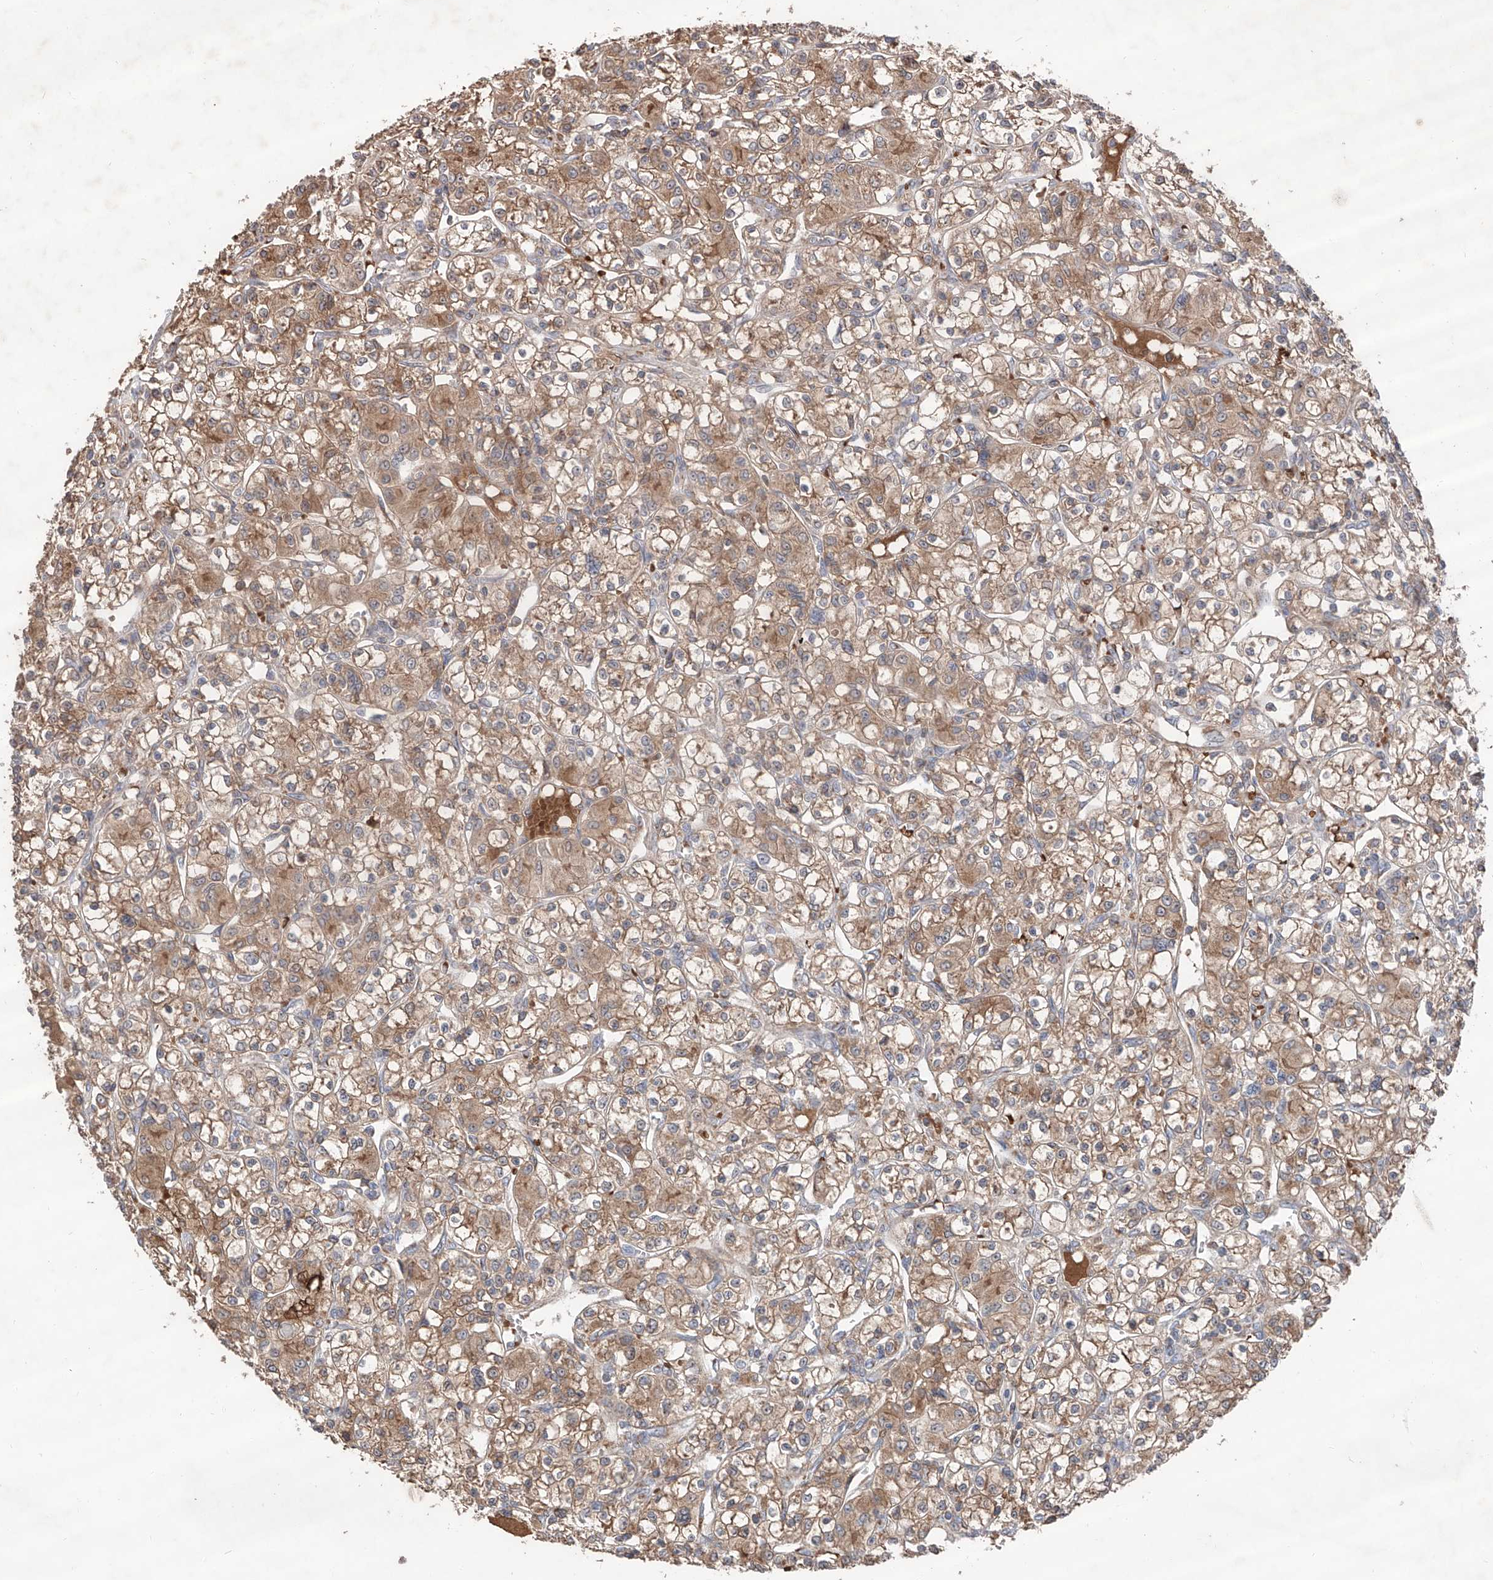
{"staining": {"intensity": "moderate", "quantity": ">75%", "location": "cytoplasmic/membranous"}, "tissue": "renal cancer", "cell_type": "Tumor cells", "image_type": "cancer", "snomed": [{"axis": "morphology", "description": "Adenocarcinoma, NOS"}, {"axis": "topography", "description": "Kidney"}], "caption": "Human renal adenocarcinoma stained for a protein (brown) exhibits moderate cytoplasmic/membranous positive positivity in about >75% of tumor cells.", "gene": "EDN1", "patient": {"sex": "female", "age": 59}}